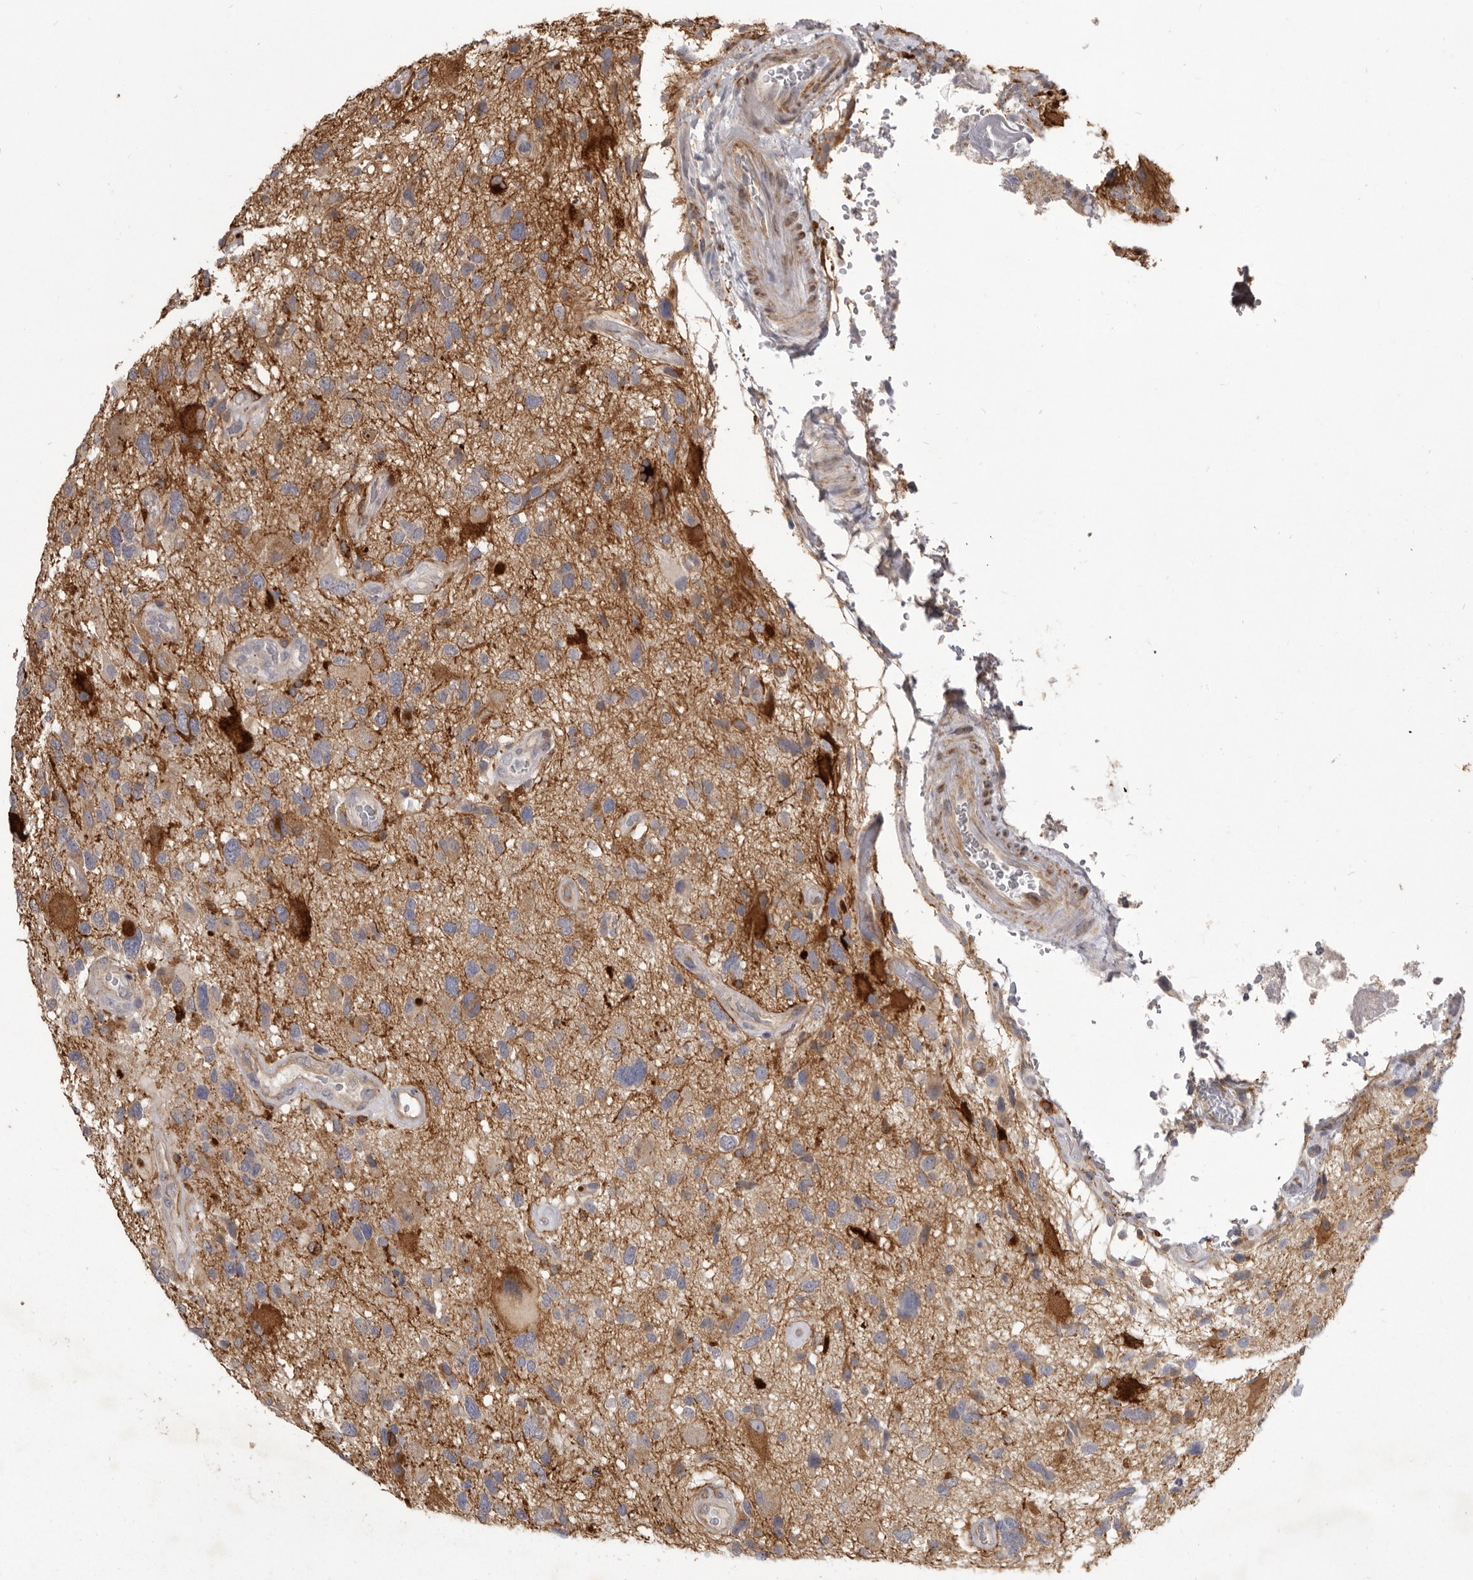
{"staining": {"intensity": "moderate", "quantity": "<25%", "location": "cytoplasmic/membranous"}, "tissue": "glioma", "cell_type": "Tumor cells", "image_type": "cancer", "snomed": [{"axis": "morphology", "description": "Glioma, malignant, High grade"}, {"axis": "topography", "description": "Brain"}], "caption": "Glioma was stained to show a protein in brown. There is low levels of moderate cytoplasmic/membranous expression in about <25% of tumor cells.", "gene": "VPS45", "patient": {"sex": "male", "age": 33}}